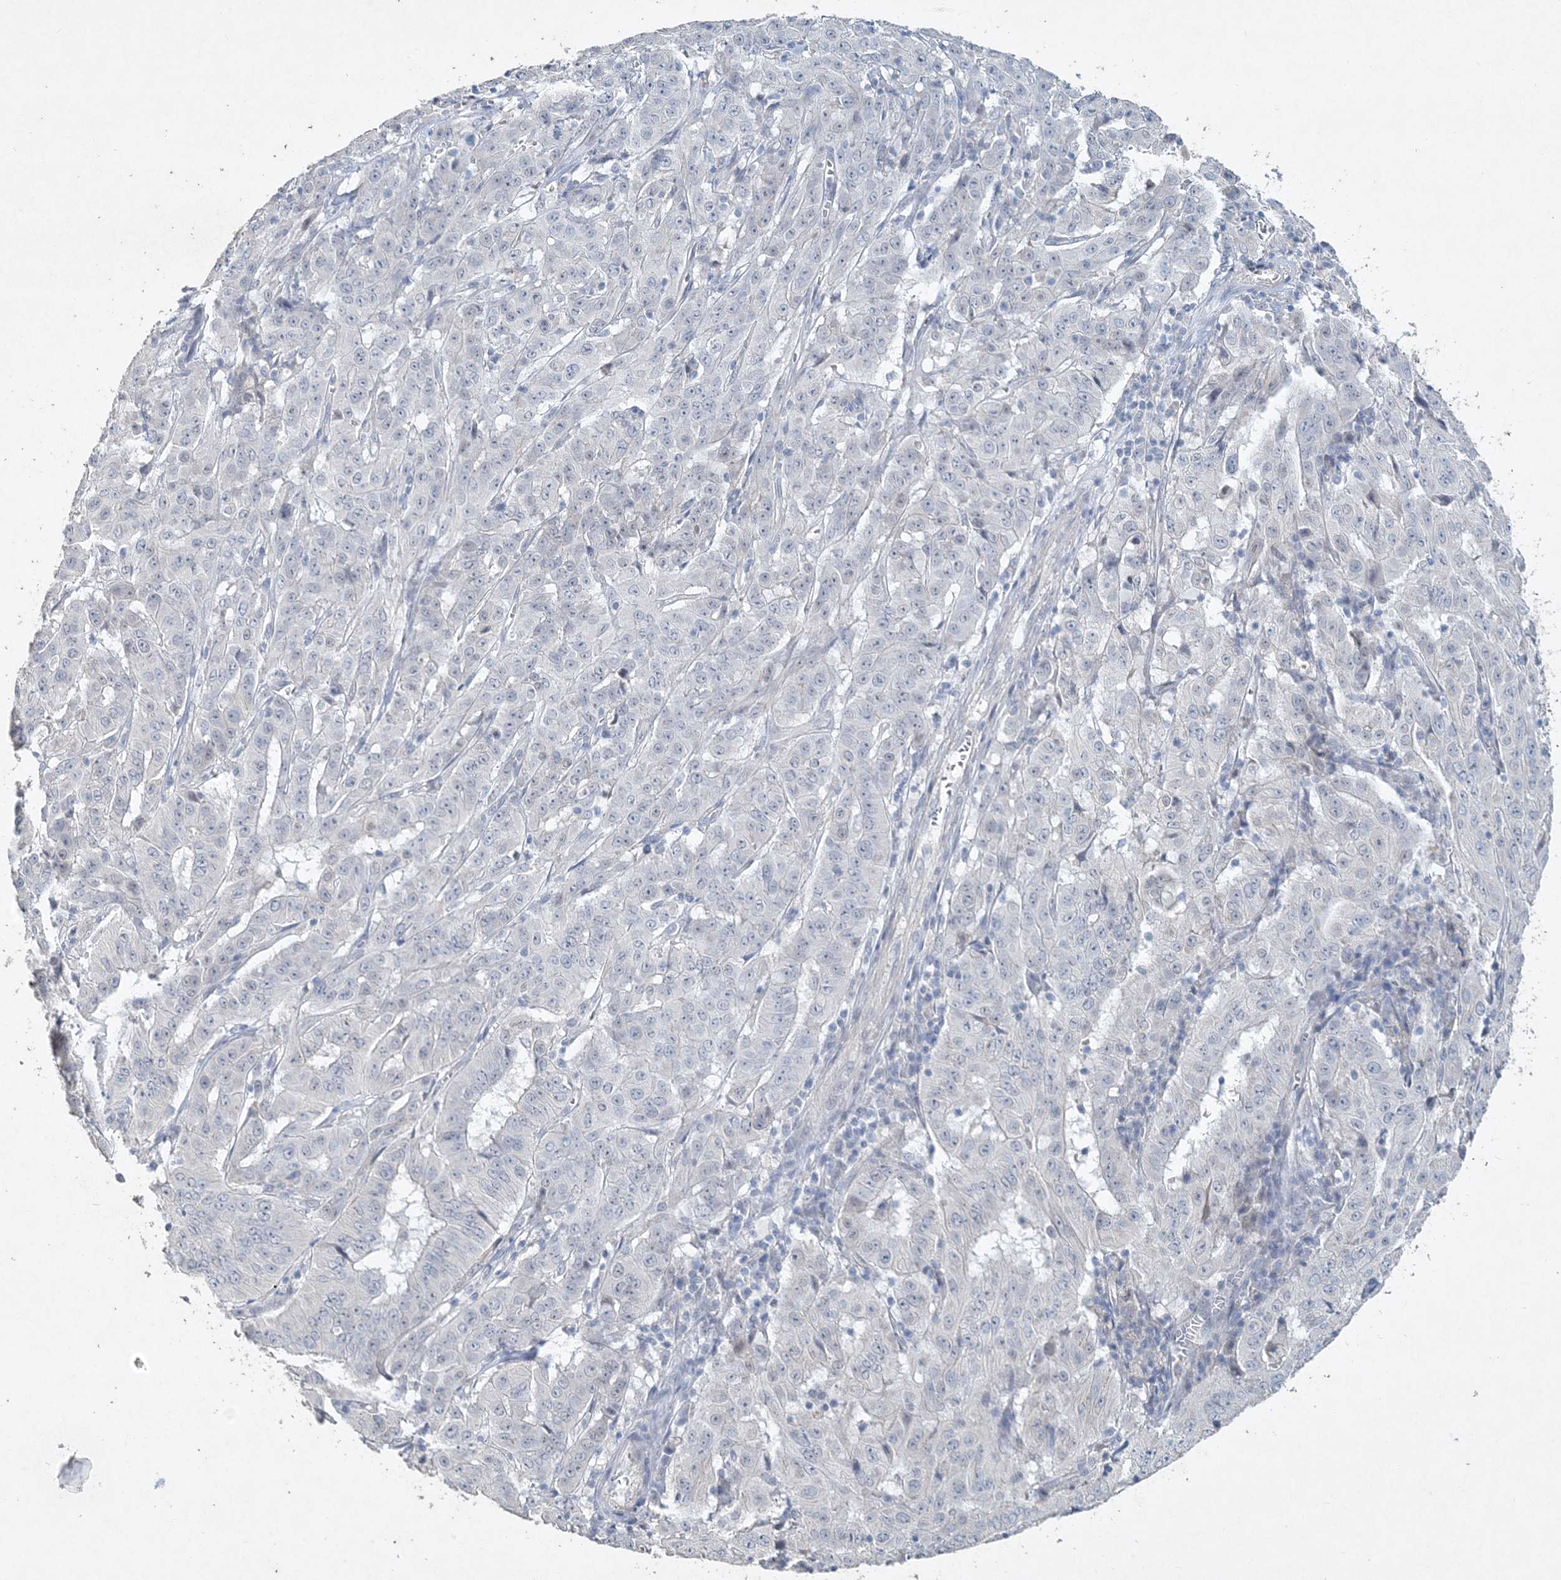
{"staining": {"intensity": "negative", "quantity": "none", "location": "none"}, "tissue": "pancreatic cancer", "cell_type": "Tumor cells", "image_type": "cancer", "snomed": [{"axis": "morphology", "description": "Adenocarcinoma, NOS"}, {"axis": "topography", "description": "Pancreas"}], "caption": "IHC of human adenocarcinoma (pancreatic) exhibits no positivity in tumor cells.", "gene": "DNAH5", "patient": {"sex": "male", "age": 63}}